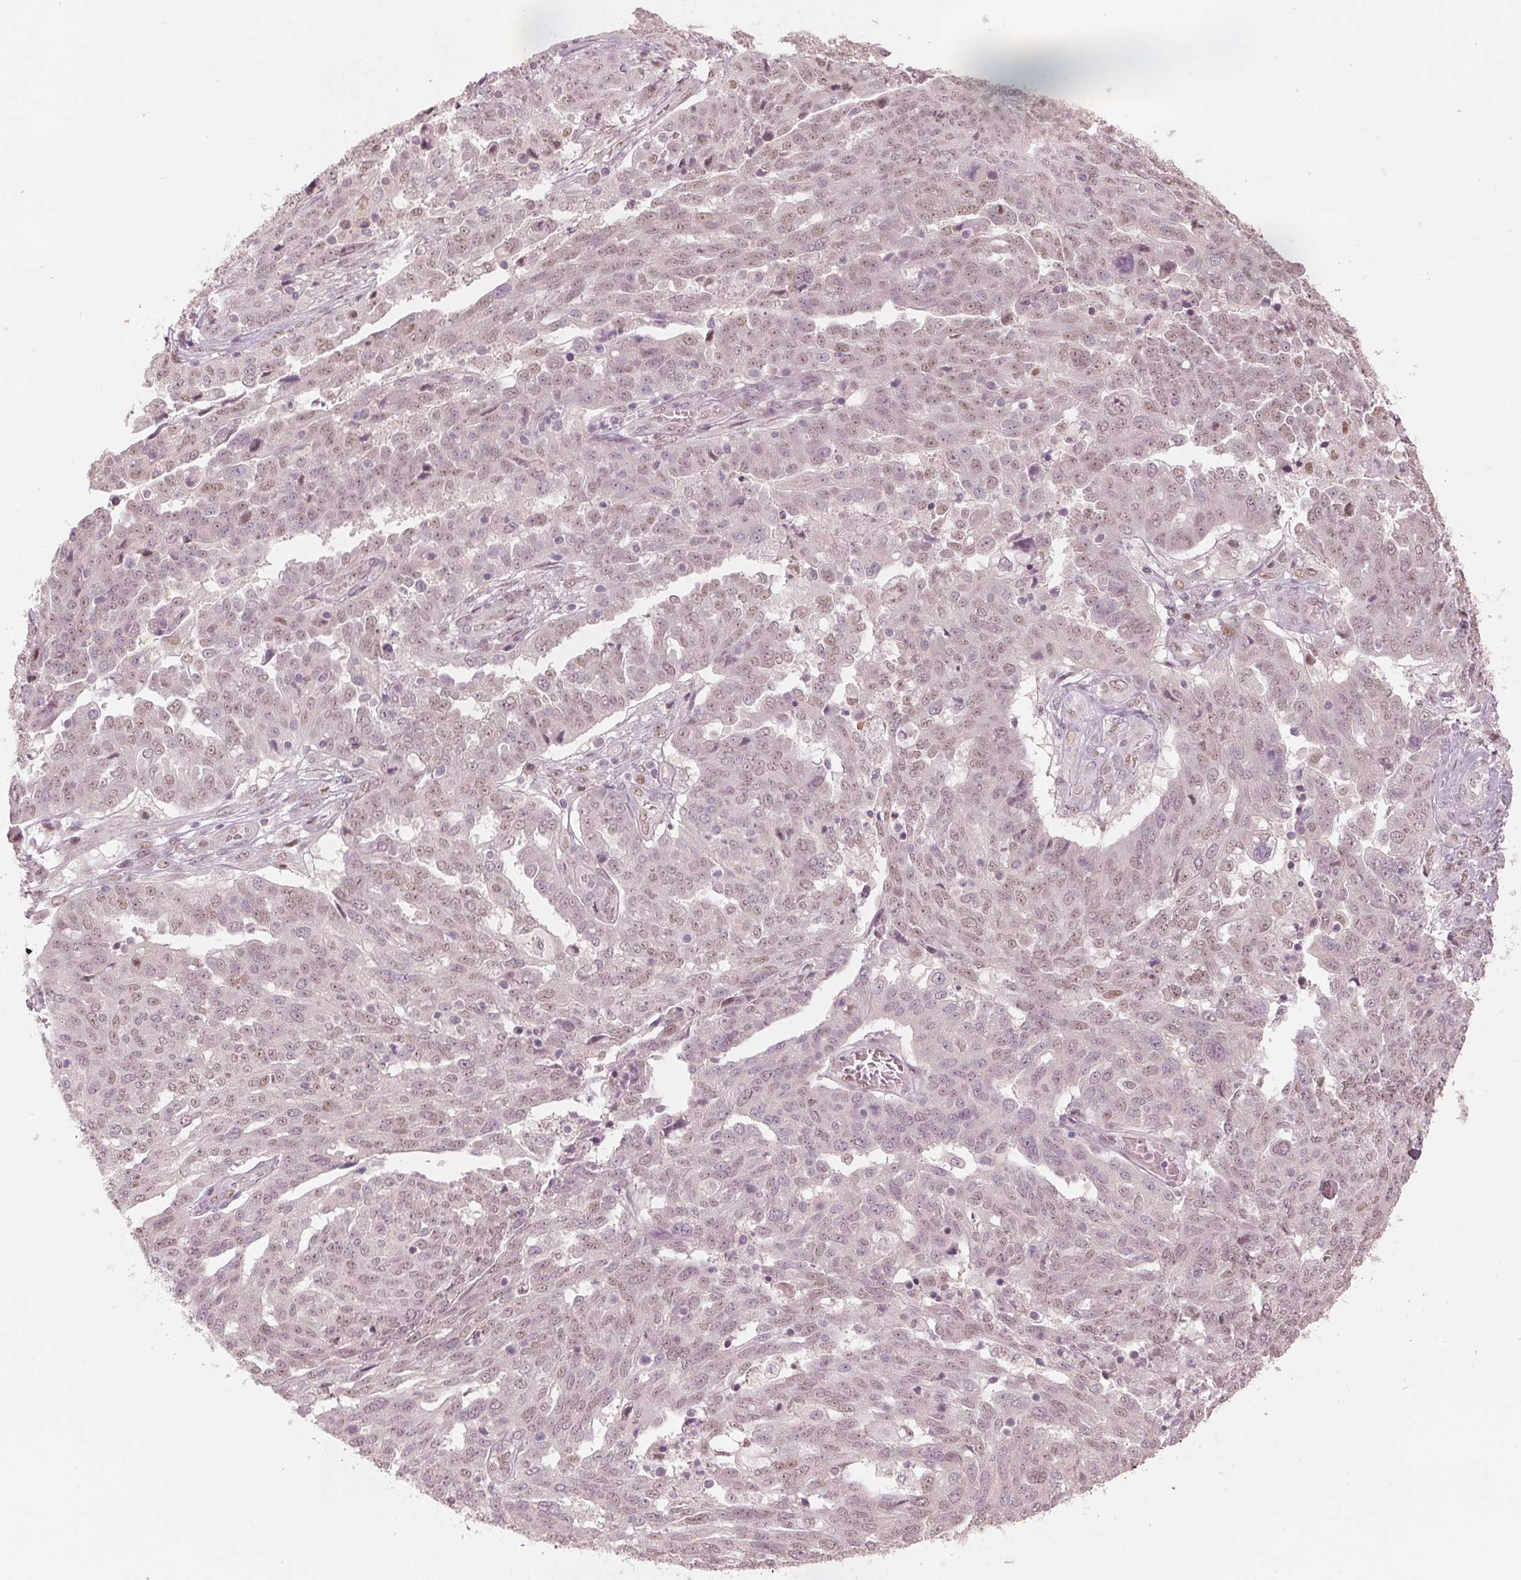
{"staining": {"intensity": "weak", "quantity": "<25%", "location": "nuclear"}, "tissue": "ovarian cancer", "cell_type": "Tumor cells", "image_type": "cancer", "snomed": [{"axis": "morphology", "description": "Cystadenocarcinoma, serous, NOS"}, {"axis": "topography", "description": "Ovary"}], "caption": "The IHC histopathology image has no significant positivity in tumor cells of ovarian cancer (serous cystadenocarcinoma) tissue.", "gene": "SLC39A3", "patient": {"sex": "female", "age": 67}}